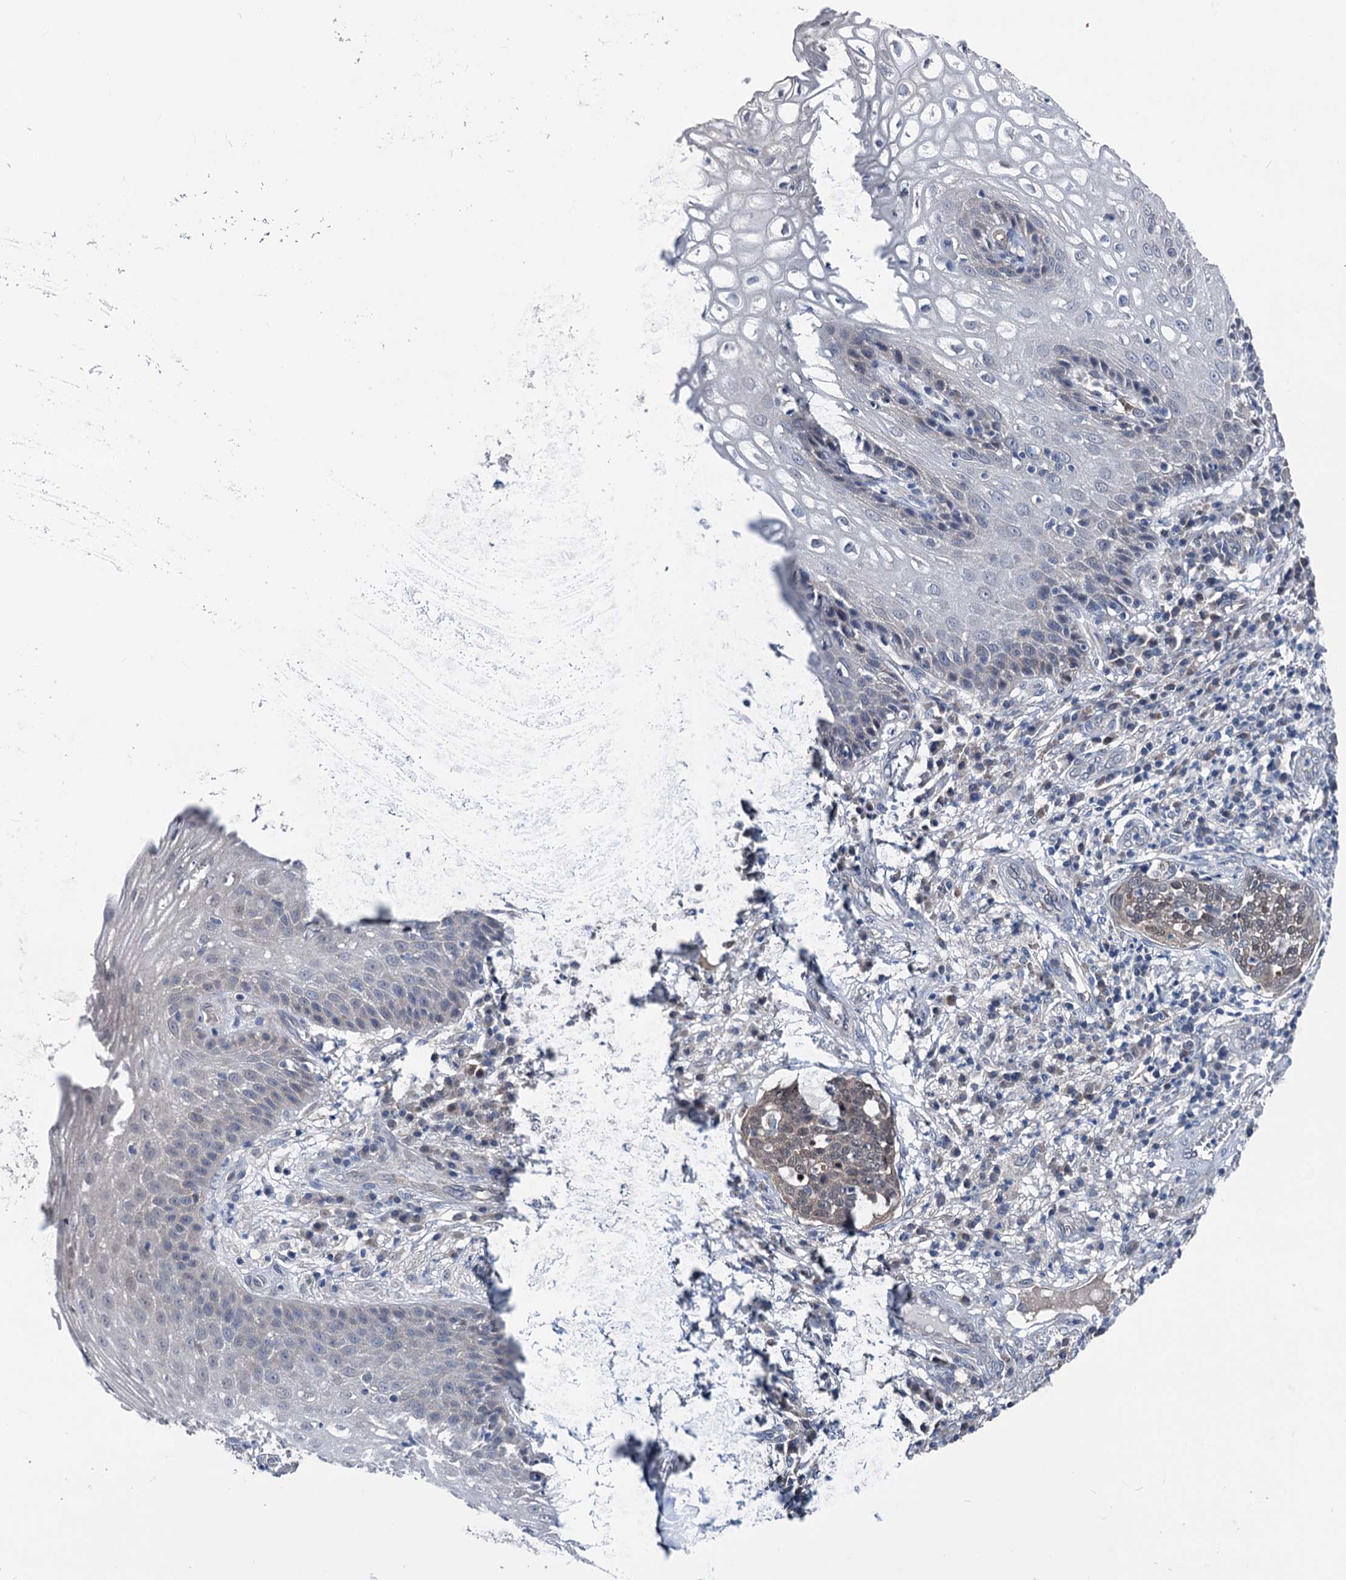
{"staining": {"intensity": "weak", "quantity": "25%-75%", "location": "cytoplasmic/membranous,nuclear"}, "tissue": "cervical cancer", "cell_type": "Tumor cells", "image_type": "cancer", "snomed": [{"axis": "morphology", "description": "Squamous cell carcinoma, NOS"}, {"axis": "topography", "description": "Cervix"}], "caption": "IHC staining of cervical squamous cell carcinoma, which exhibits low levels of weak cytoplasmic/membranous and nuclear staining in about 25%-75% of tumor cells indicating weak cytoplasmic/membranous and nuclear protein staining. The staining was performed using DAB (brown) for protein detection and nuclei were counterstained in hematoxylin (blue).", "gene": "GLO1", "patient": {"sex": "female", "age": 34}}